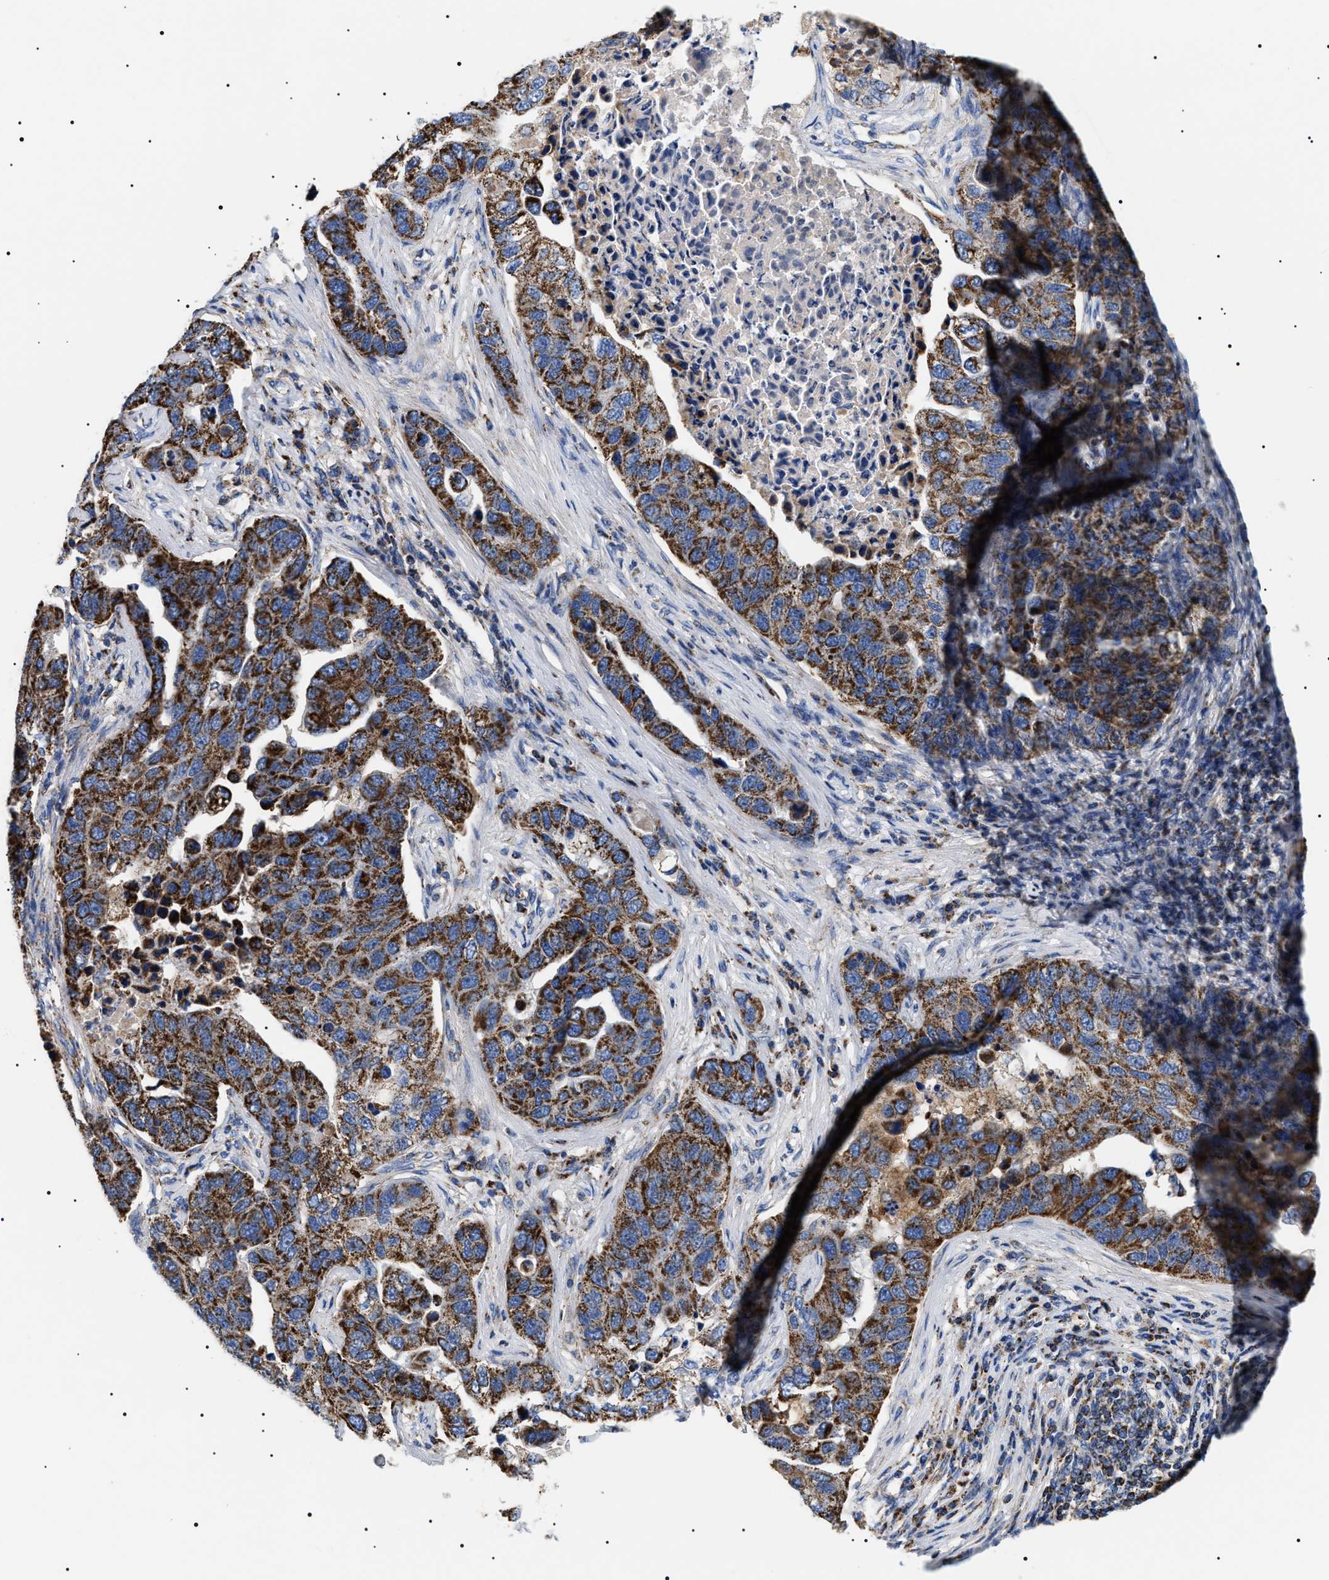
{"staining": {"intensity": "strong", "quantity": ">75%", "location": "cytoplasmic/membranous"}, "tissue": "pancreatic cancer", "cell_type": "Tumor cells", "image_type": "cancer", "snomed": [{"axis": "morphology", "description": "Adenocarcinoma, NOS"}, {"axis": "topography", "description": "Pancreas"}], "caption": "Strong cytoplasmic/membranous positivity for a protein is appreciated in about >75% of tumor cells of pancreatic cancer using immunohistochemistry (IHC).", "gene": "OXSM", "patient": {"sex": "female", "age": 61}}